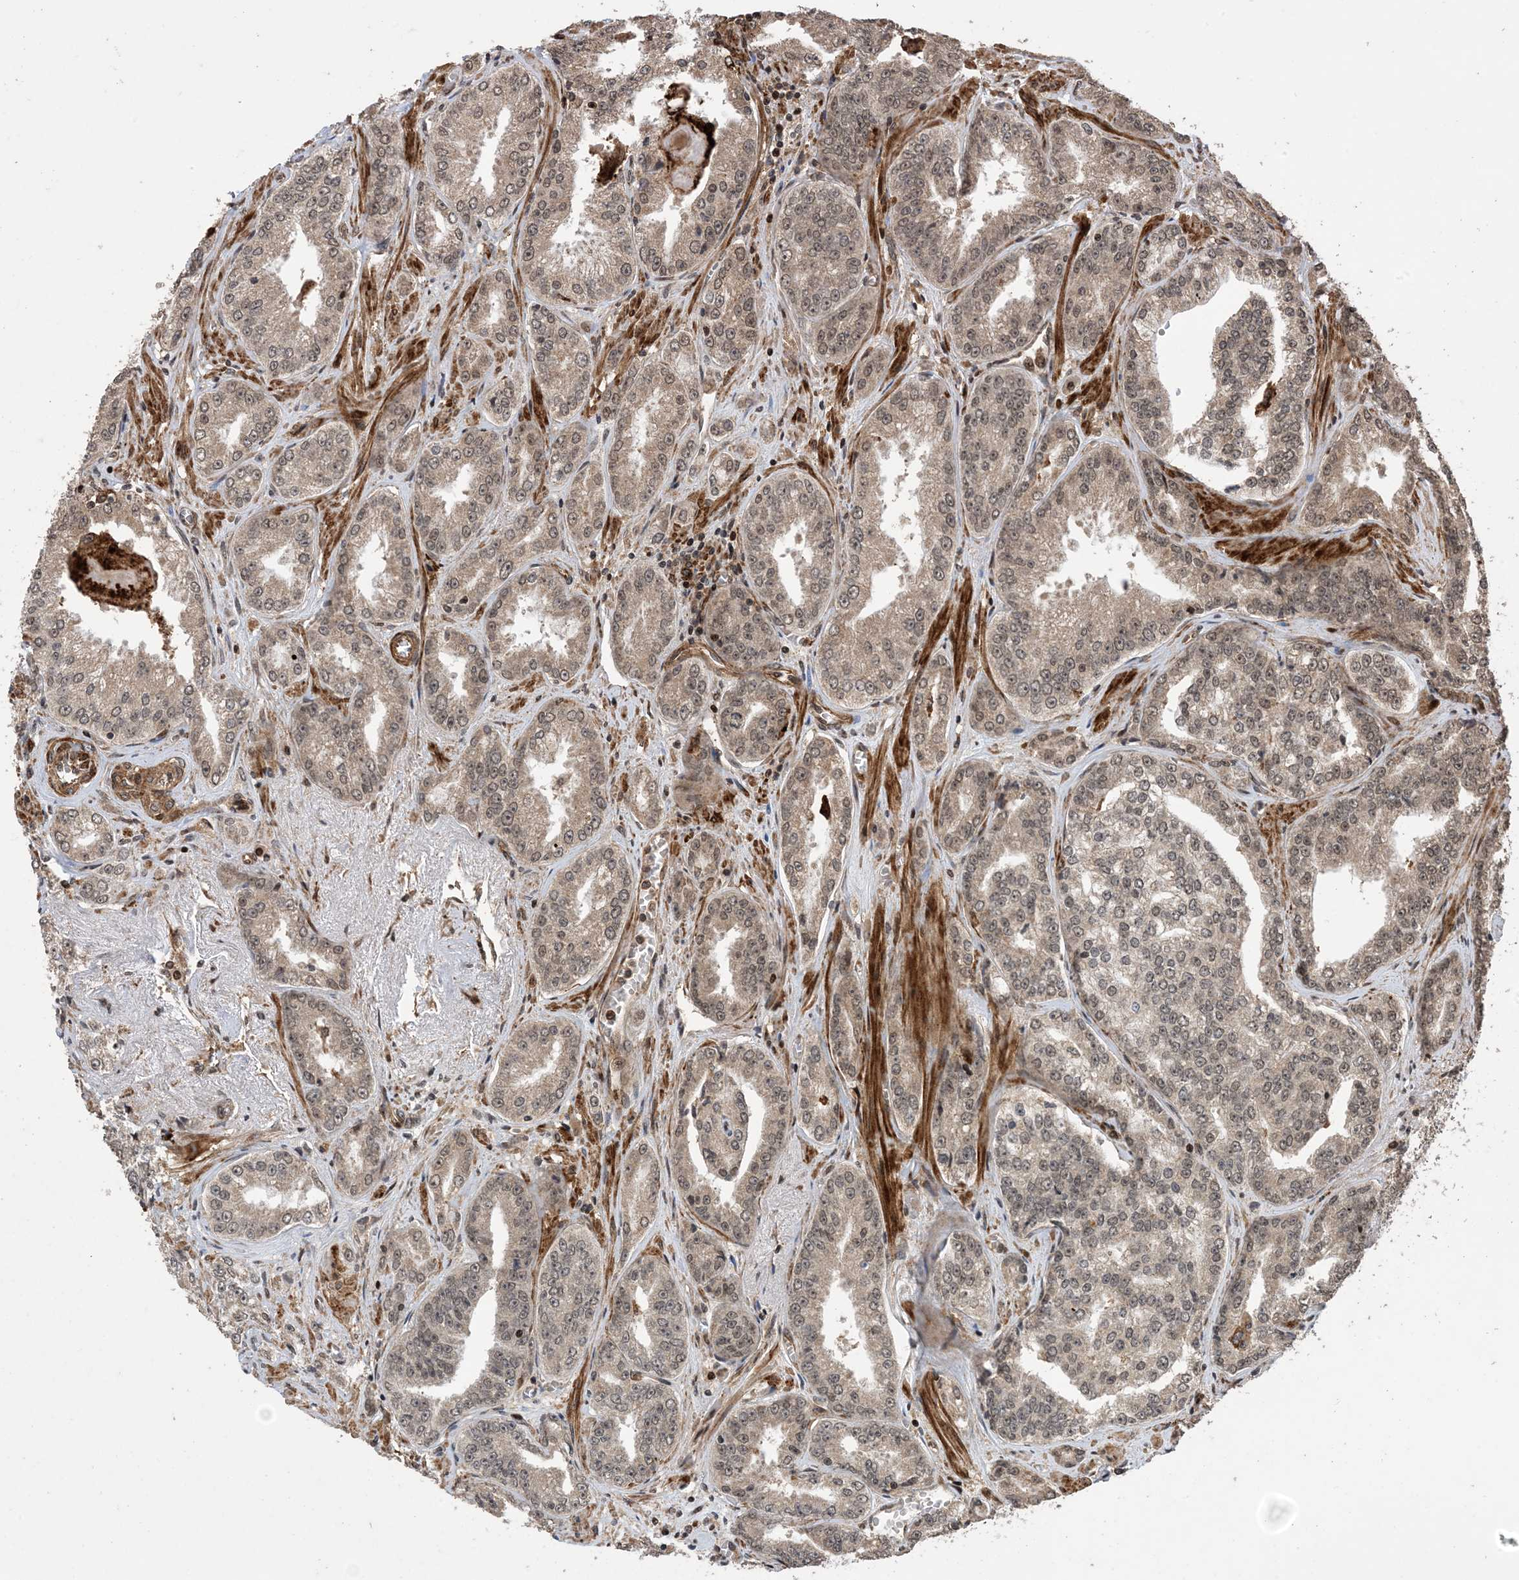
{"staining": {"intensity": "weak", "quantity": ">75%", "location": "cytoplasmic/membranous,nuclear"}, "tissue": "prostate cancer", "cell_type": "Tumor cells", "image_type": "cancer", "snomed": [{"axis": "morphology", "description": "Adenocarcinoma, High grade"}, {"axis": "topography", "description": "Prostate"}], "caption": "Immunohistochemical staining of prostate cancer (adenocarcinoma (high-grade)) shows low levels of weak cytoplasmic/membranous and nuclear protein expression in about >75% of tumor cells. The protein of interest is shown in brown color, while the nuclei are stained blue.", "gene": "ZNF511", "patient": {"sex": "male", "age": 71}}